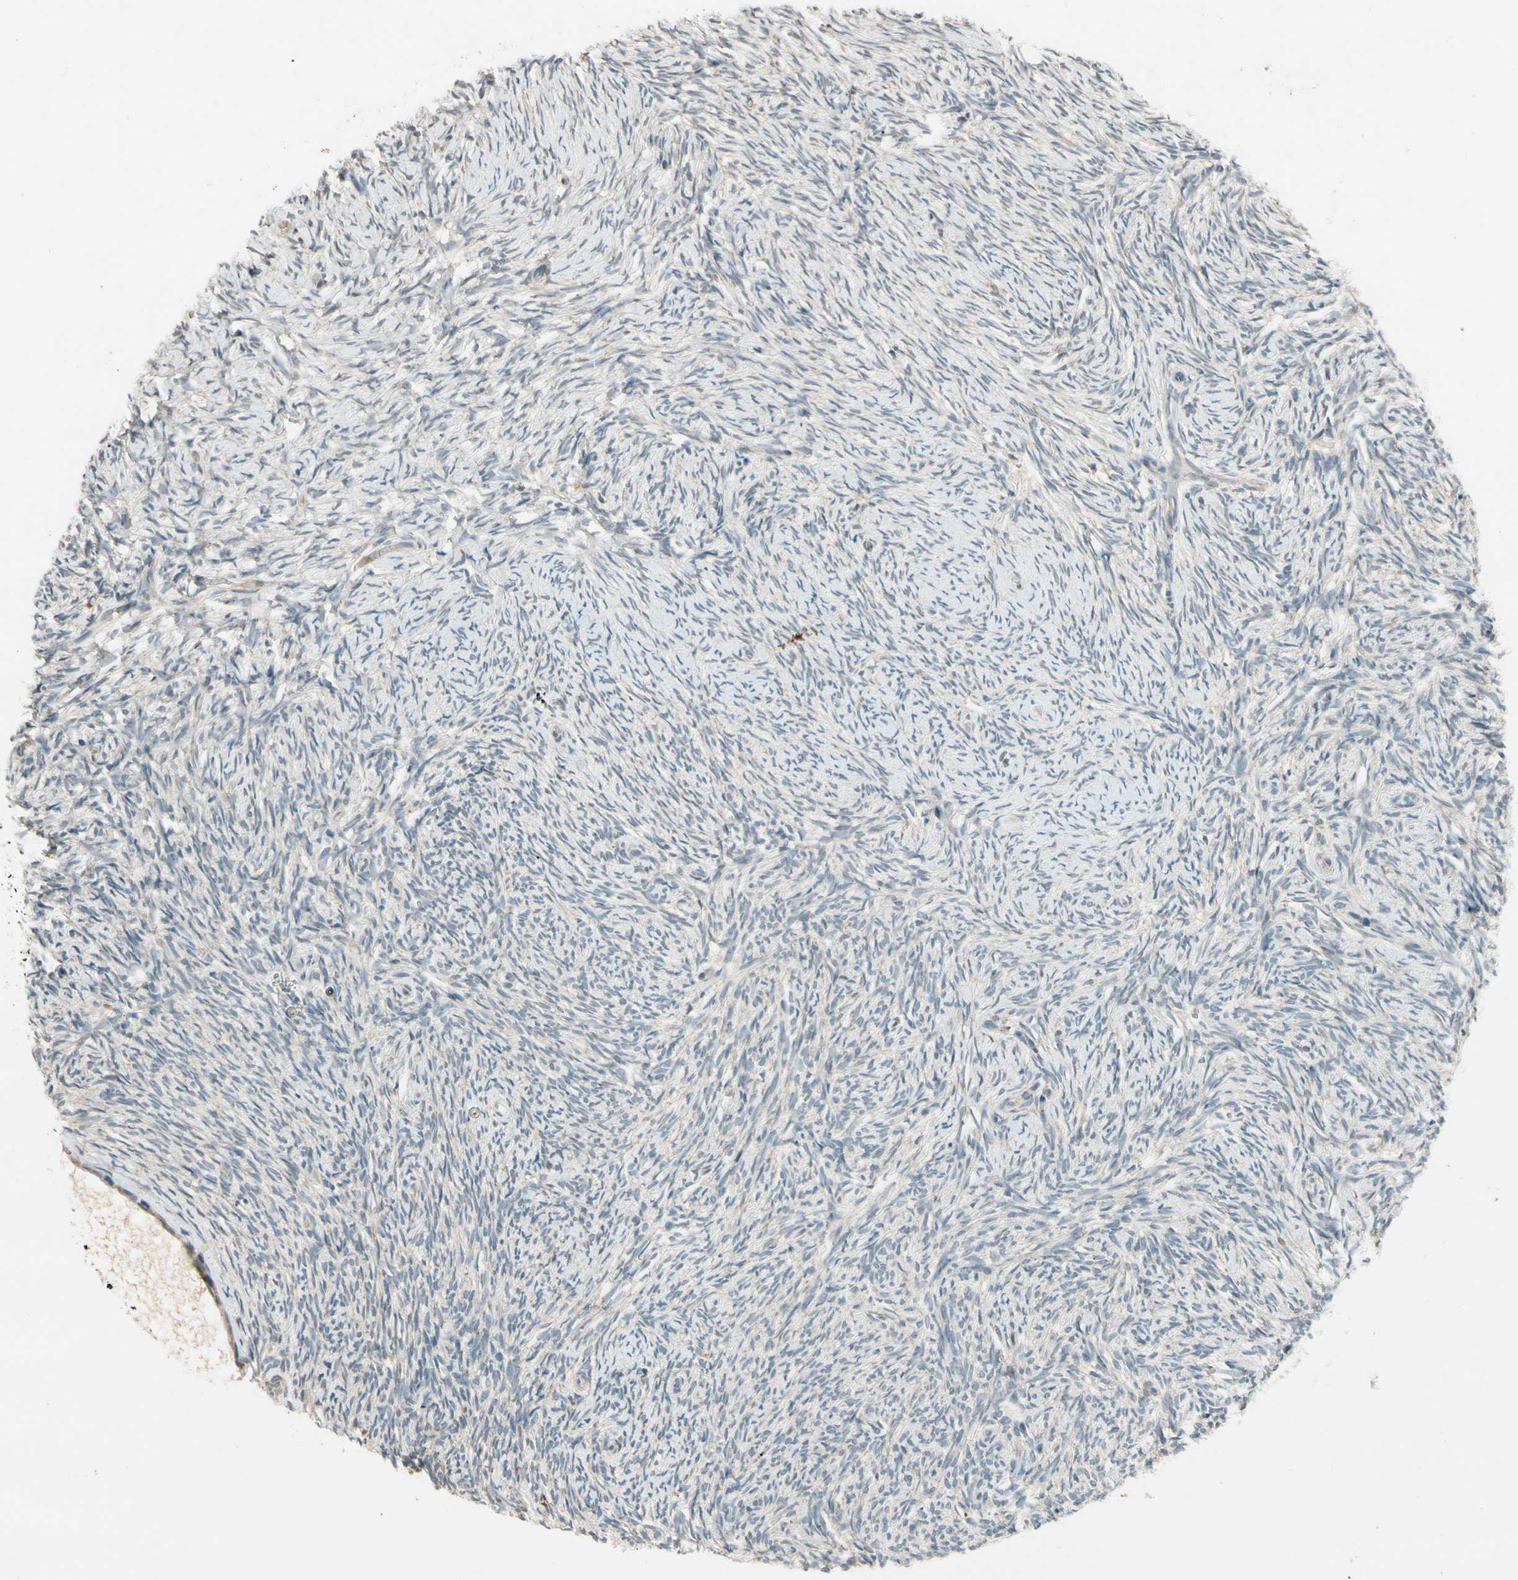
{"staining": {"intensity": "negative", "quantity": "none", "location": "none"}, "tissue": "ovary", "cell_type": "Ovarian stroma cells", "image_type": "normal", "snomed": [{"axis": "morphology", "description": "Normal tissue, NOS"}, {"axis": "topography", "description": "Ovary"}], "caption": "This is a histopathology image of immunohistochemistry staining of unremarkable ovary, which shows no staining in ovarian stroma cells. (DAB (3,3'-diaminobenzidine) immunohistochemistry with hematoxylin counter stain).", "gene": "MST1R", "patient": {"sex": "female", "age": 60}}